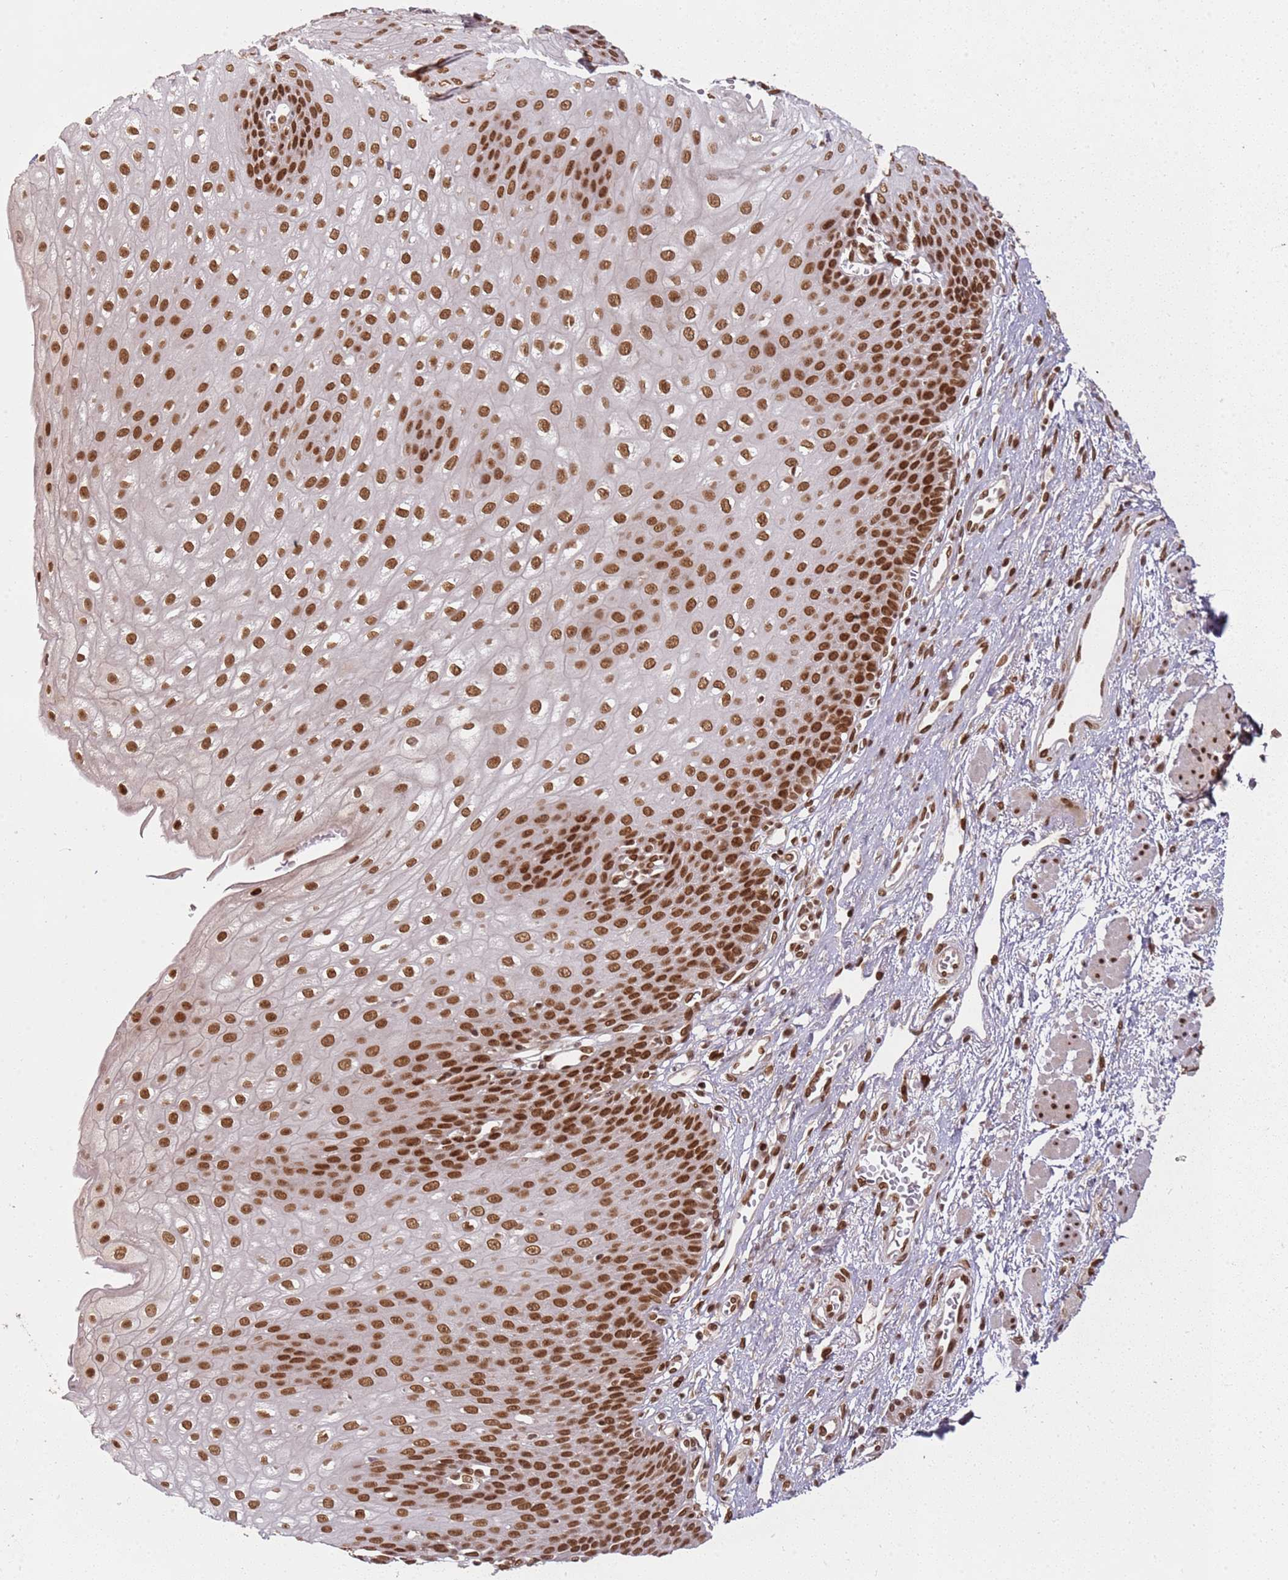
{"staining": {"intensity": "strong", "quantity": ">75%", "location": "nuclear"}, "tissue": "esophagus", "cell_type": "Squamous epithelial cells", "image_type": "normal", "snomed": [{"axis": "morphology", "description": "Normal tissue, NOS"}, {"axis": "topography", "description": "Esophagus"}], "caption": "The immunohistochemical stain shows strong nuclear positivity in squamous epithelial cells of benign esophagus. The protein is shown in brown color, while the nuclei are stained blue.", "gene": "TENT4A", "patient": {"sex": "male", "age": 71}}